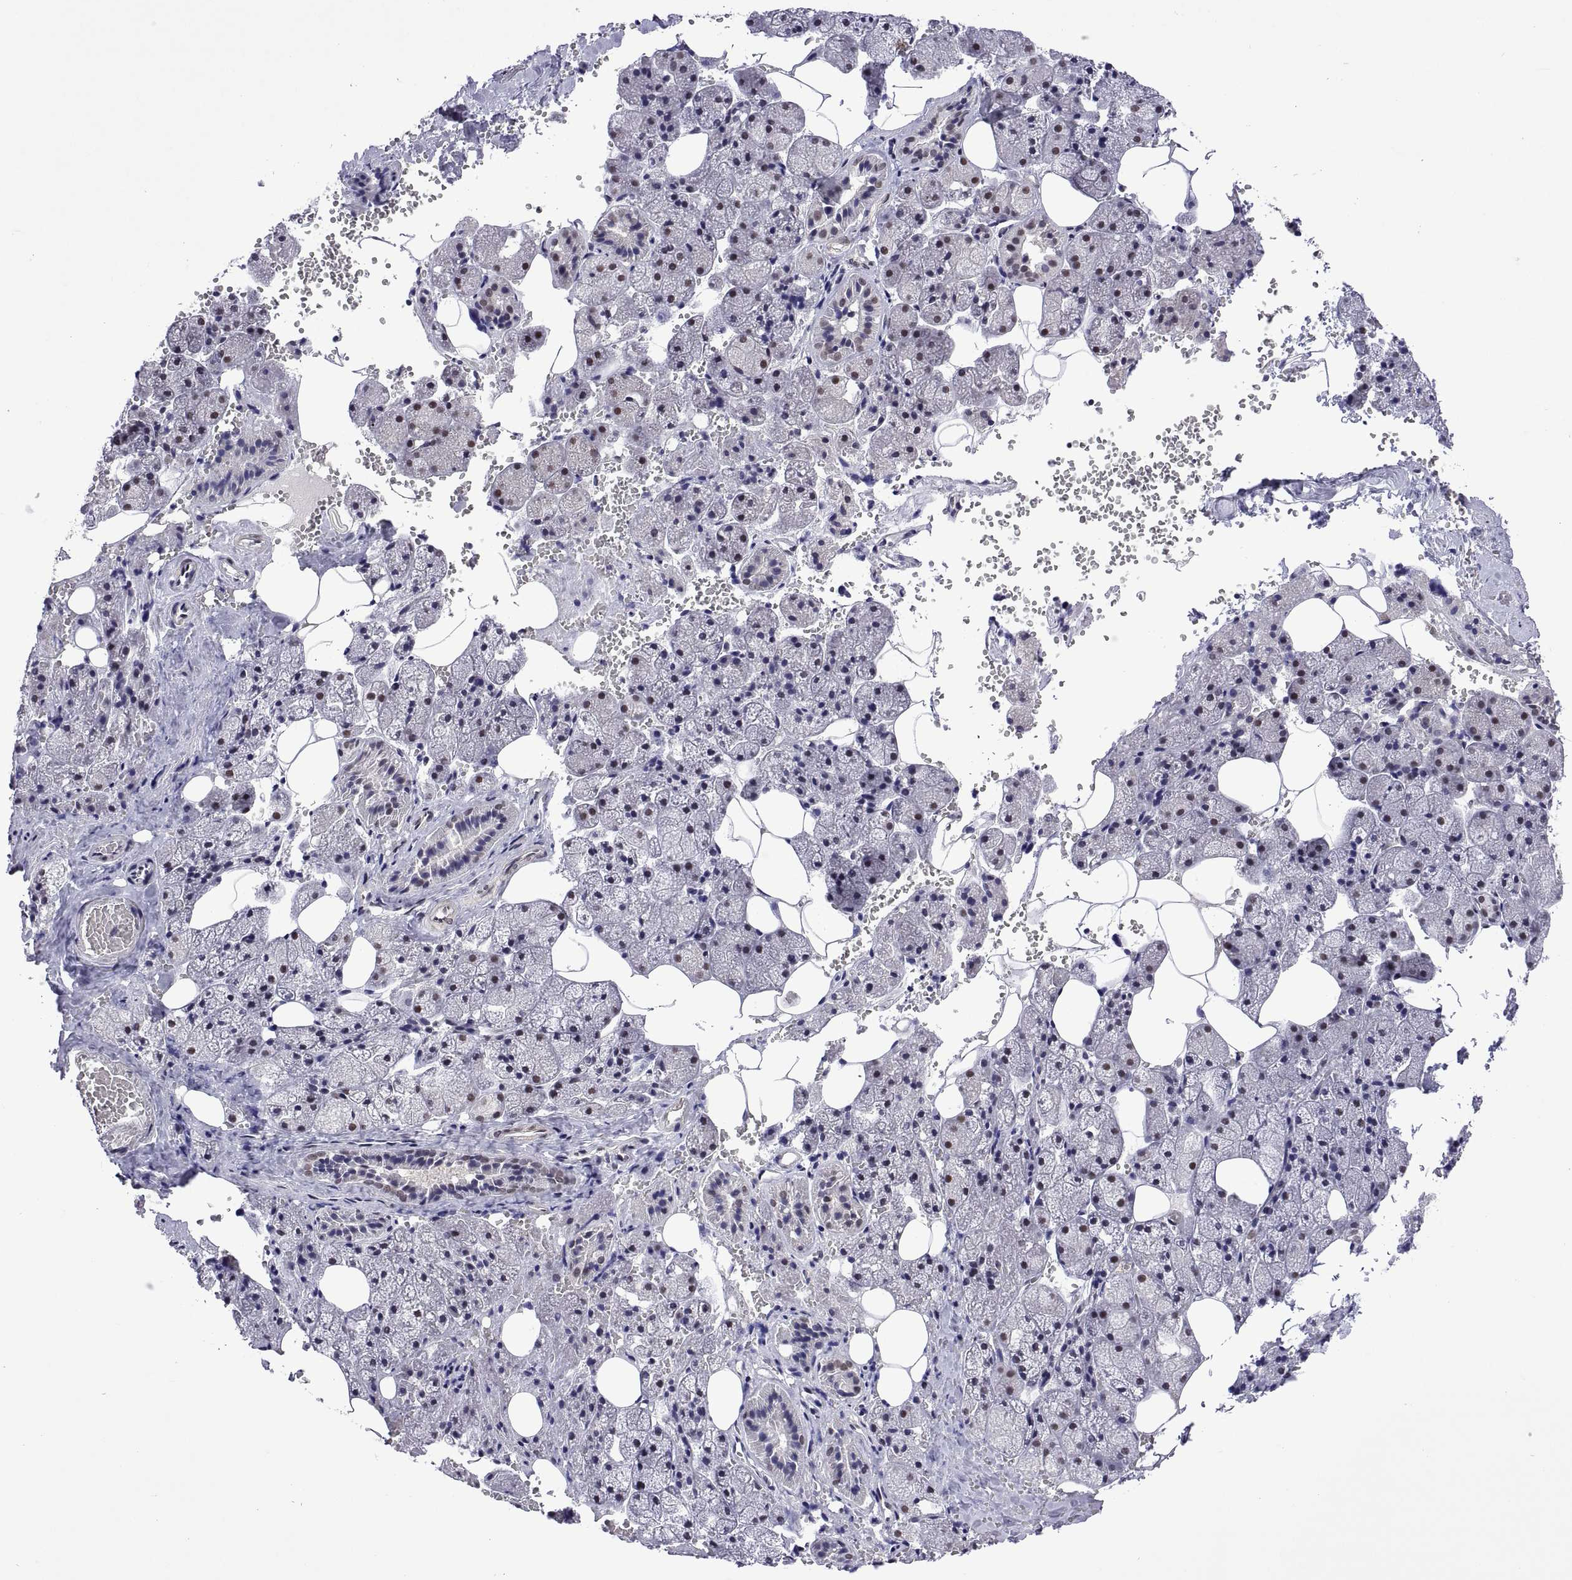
{"staining": {"intensity": "moderate", "quantity": "25%-75%", "location": "nuclear"}, "tissue": "salivary gland", "cell_type": "Glandular cells", "image_type": "normal", "snomed": [{"axis": "morphology", "description": "Normal tissue, NOS"}, {"axis": "topography", "description": "Salivary gland"}], "caption": "An IHC histopathology image of benign tissue is shown. Protein staining in brown labels moderate nuclear positivity in salivary gland within glandular cells.", "gene": "NR4A1", "patient": {"sex": "male", "age": 38}}